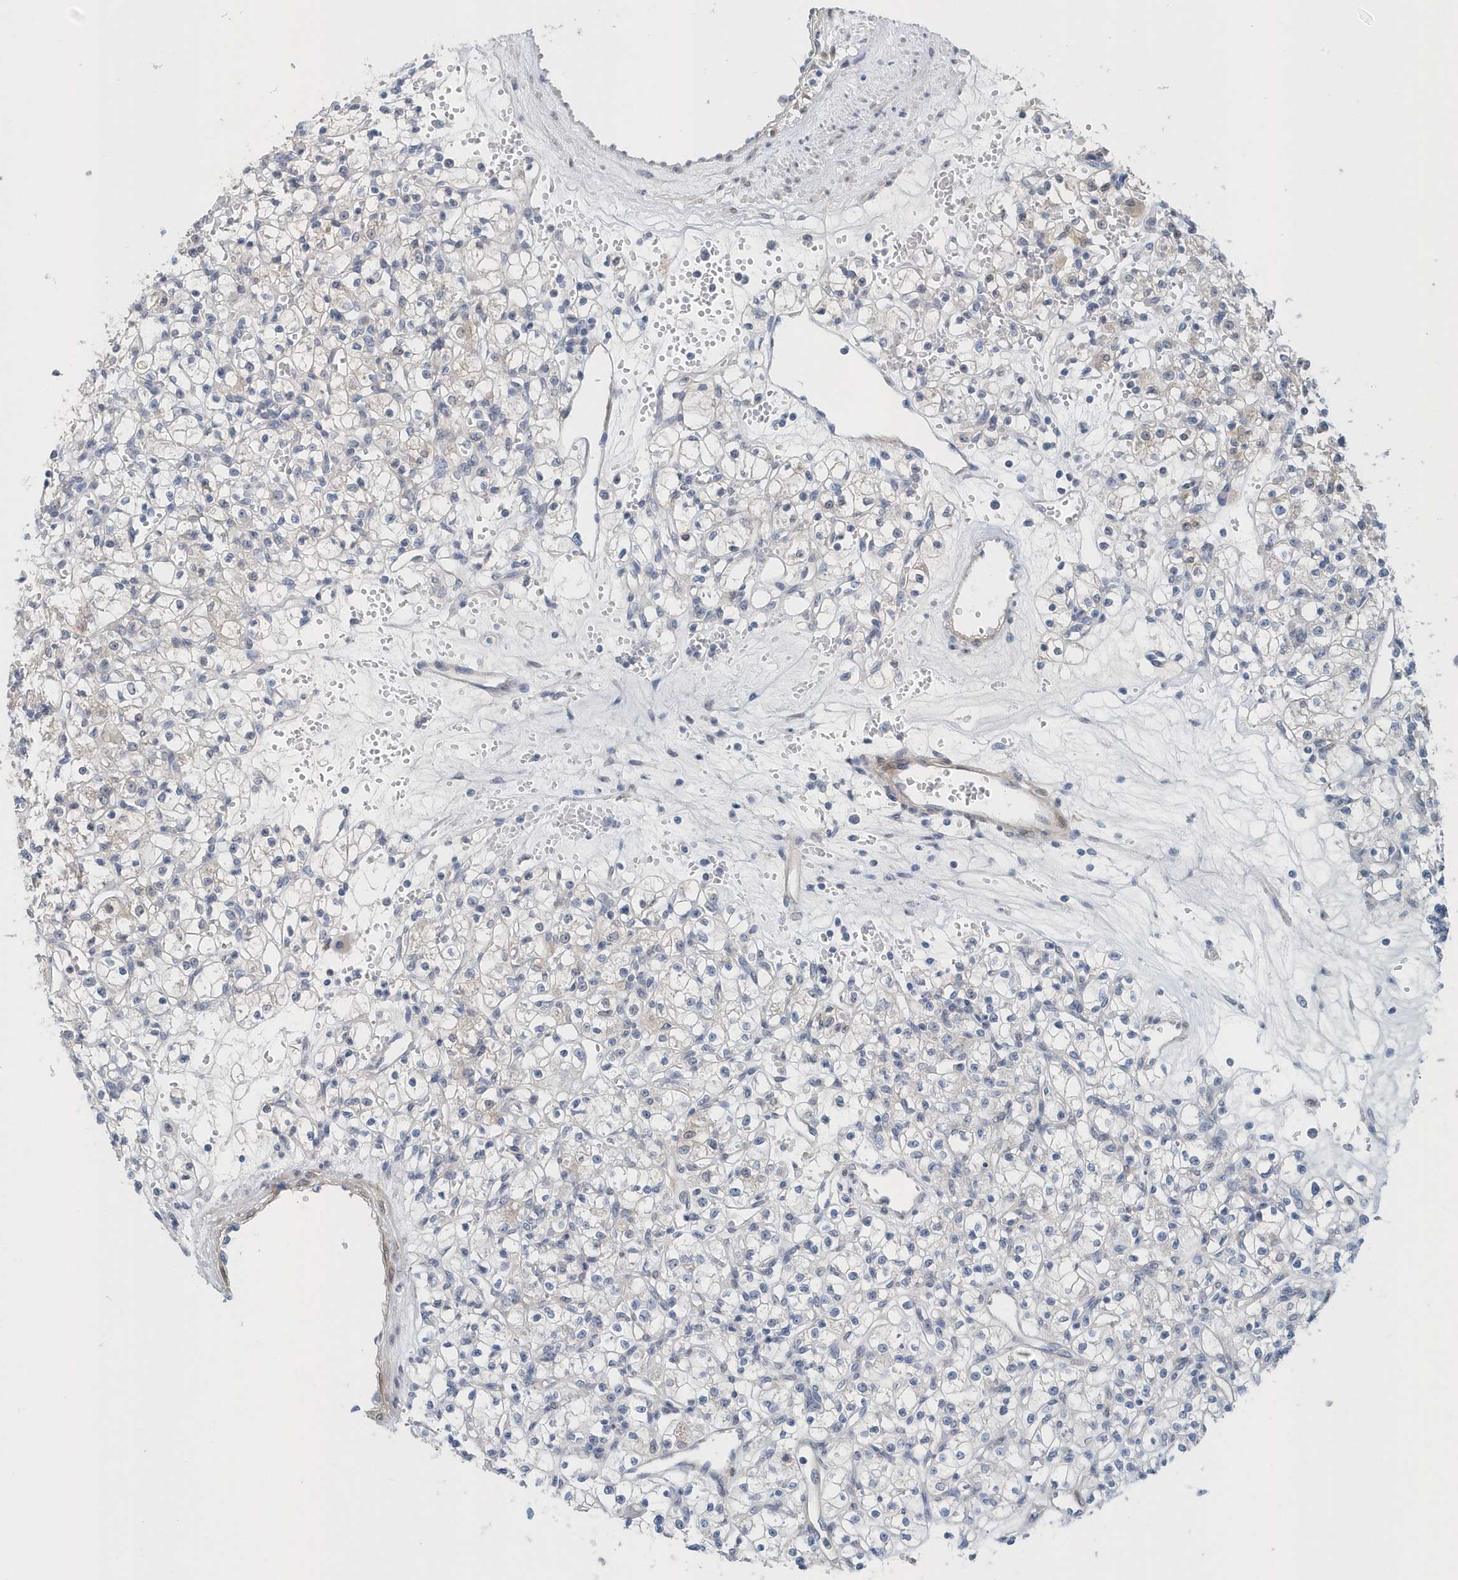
{"staining": {"intensity": "negative", "quantity": "none", "location": "none"}, "tissue": "renal cancer", "cell_type": "Tumor cells", "image_type": "cancer", "snomed": [{"axis": "morphology", "description": "Adenocarcinoma, NOS"}, {"axis": "topography", "description": "Kidney"}], "caption": "Renal adenocarcinoma was stained to show a protein in brown. There is no significant expression in tumor cells.", "gene": "PFN2", "patient": {"sex": "female", "age": 59}}